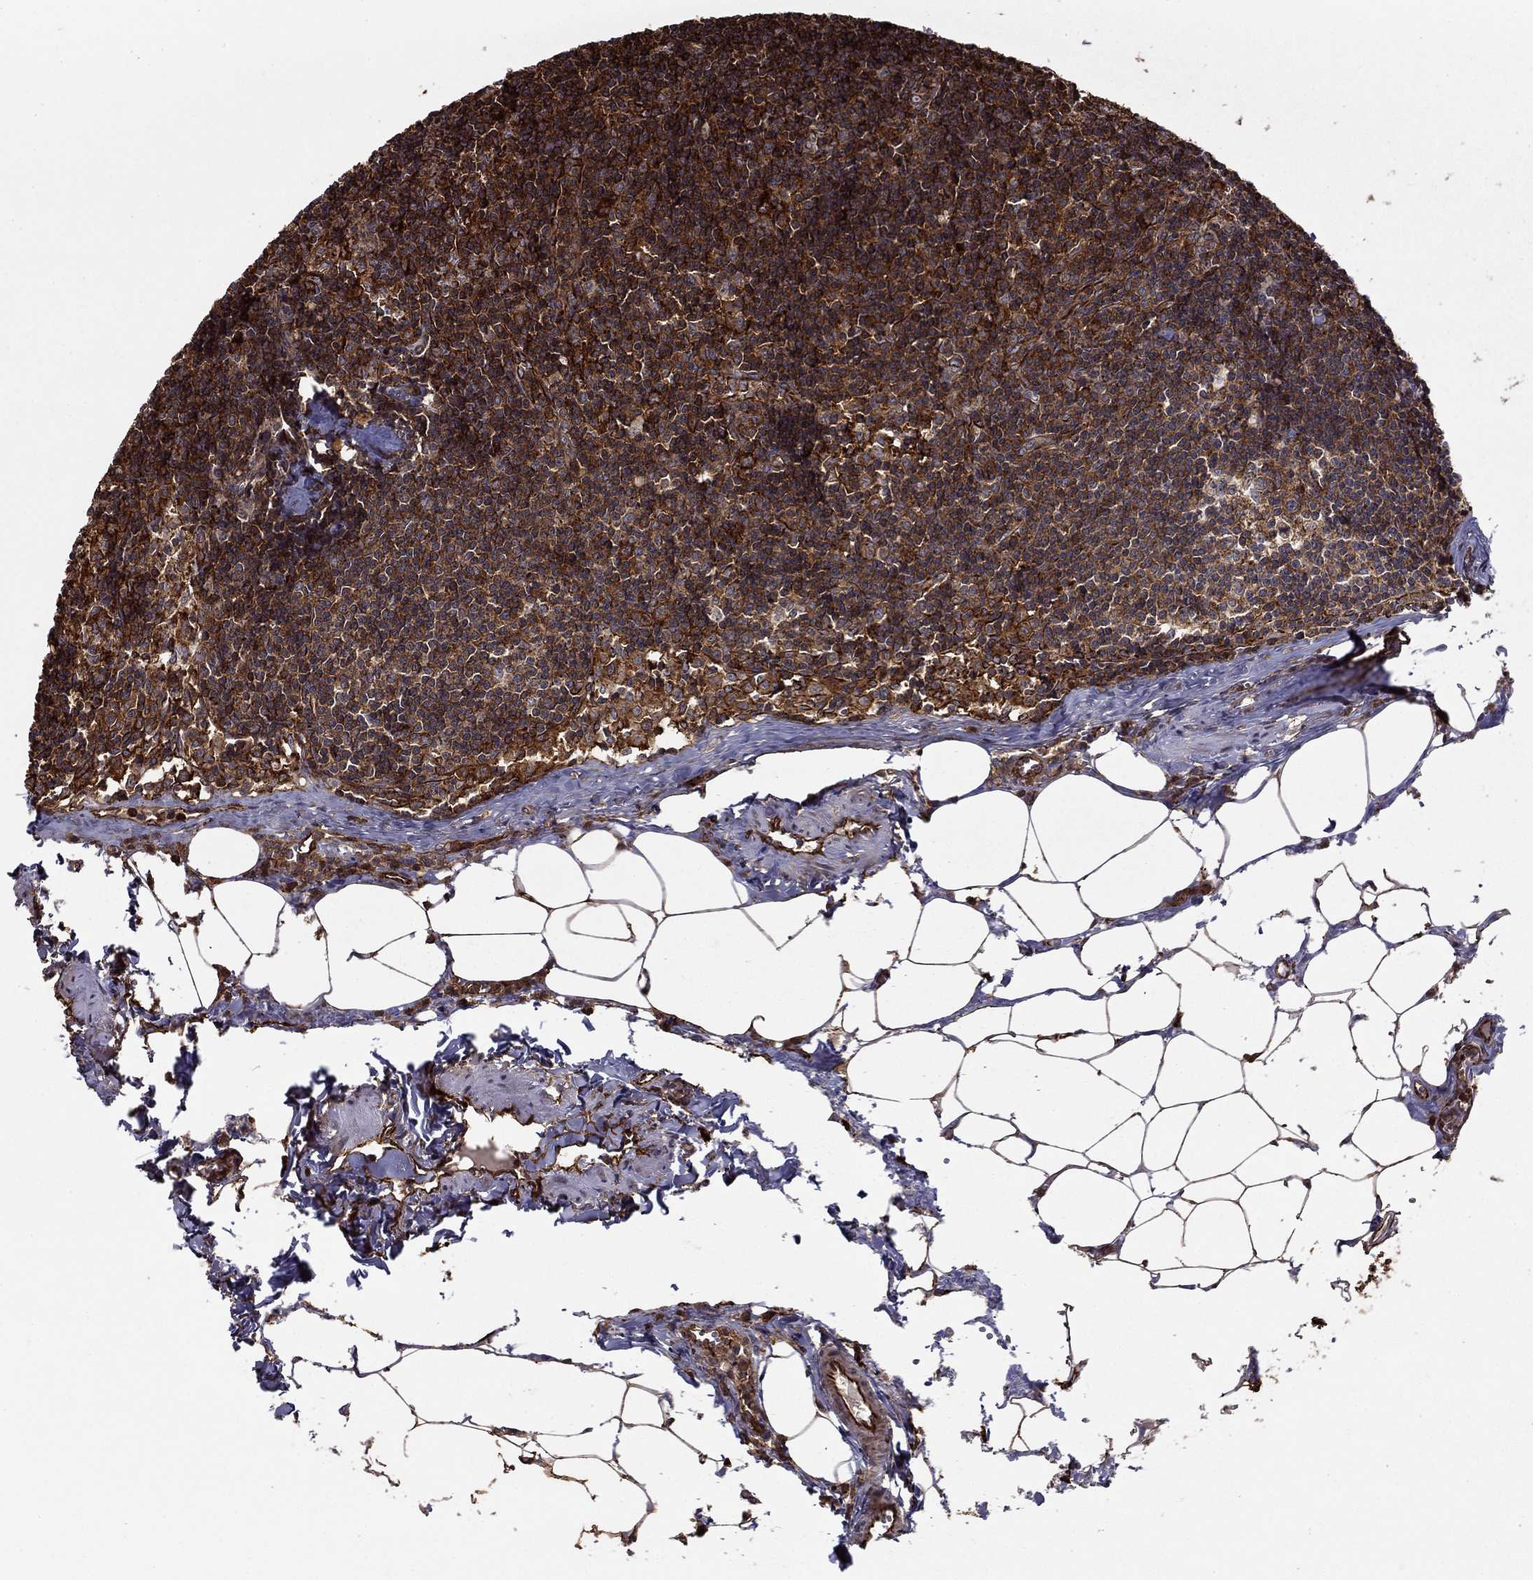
{"staining": {"intensity": "strong", "quantity": ">75%", "location": "cytoplasmic/membranous"}, "tissue": "lymph node", "cell_type": "Non-germinal center cells", "image_type": "normal", "snomed": [{"axis": "morphology", "description": "Normal tissue, NOS"}, {"axis": "topography", "description": "Lymph node"}], "caption": "Protein expression by immunohistochemistry reveals strong cytoplasmic/membranous positivity in about >75% of non-germinal center cells in normal lymph node. (DAB (3,3'-diaminobenzidine) = brown stain, brightfield microscopy at high magnification).", "gene": "ADM", "patient": {"sex": "female", "age": 51}}